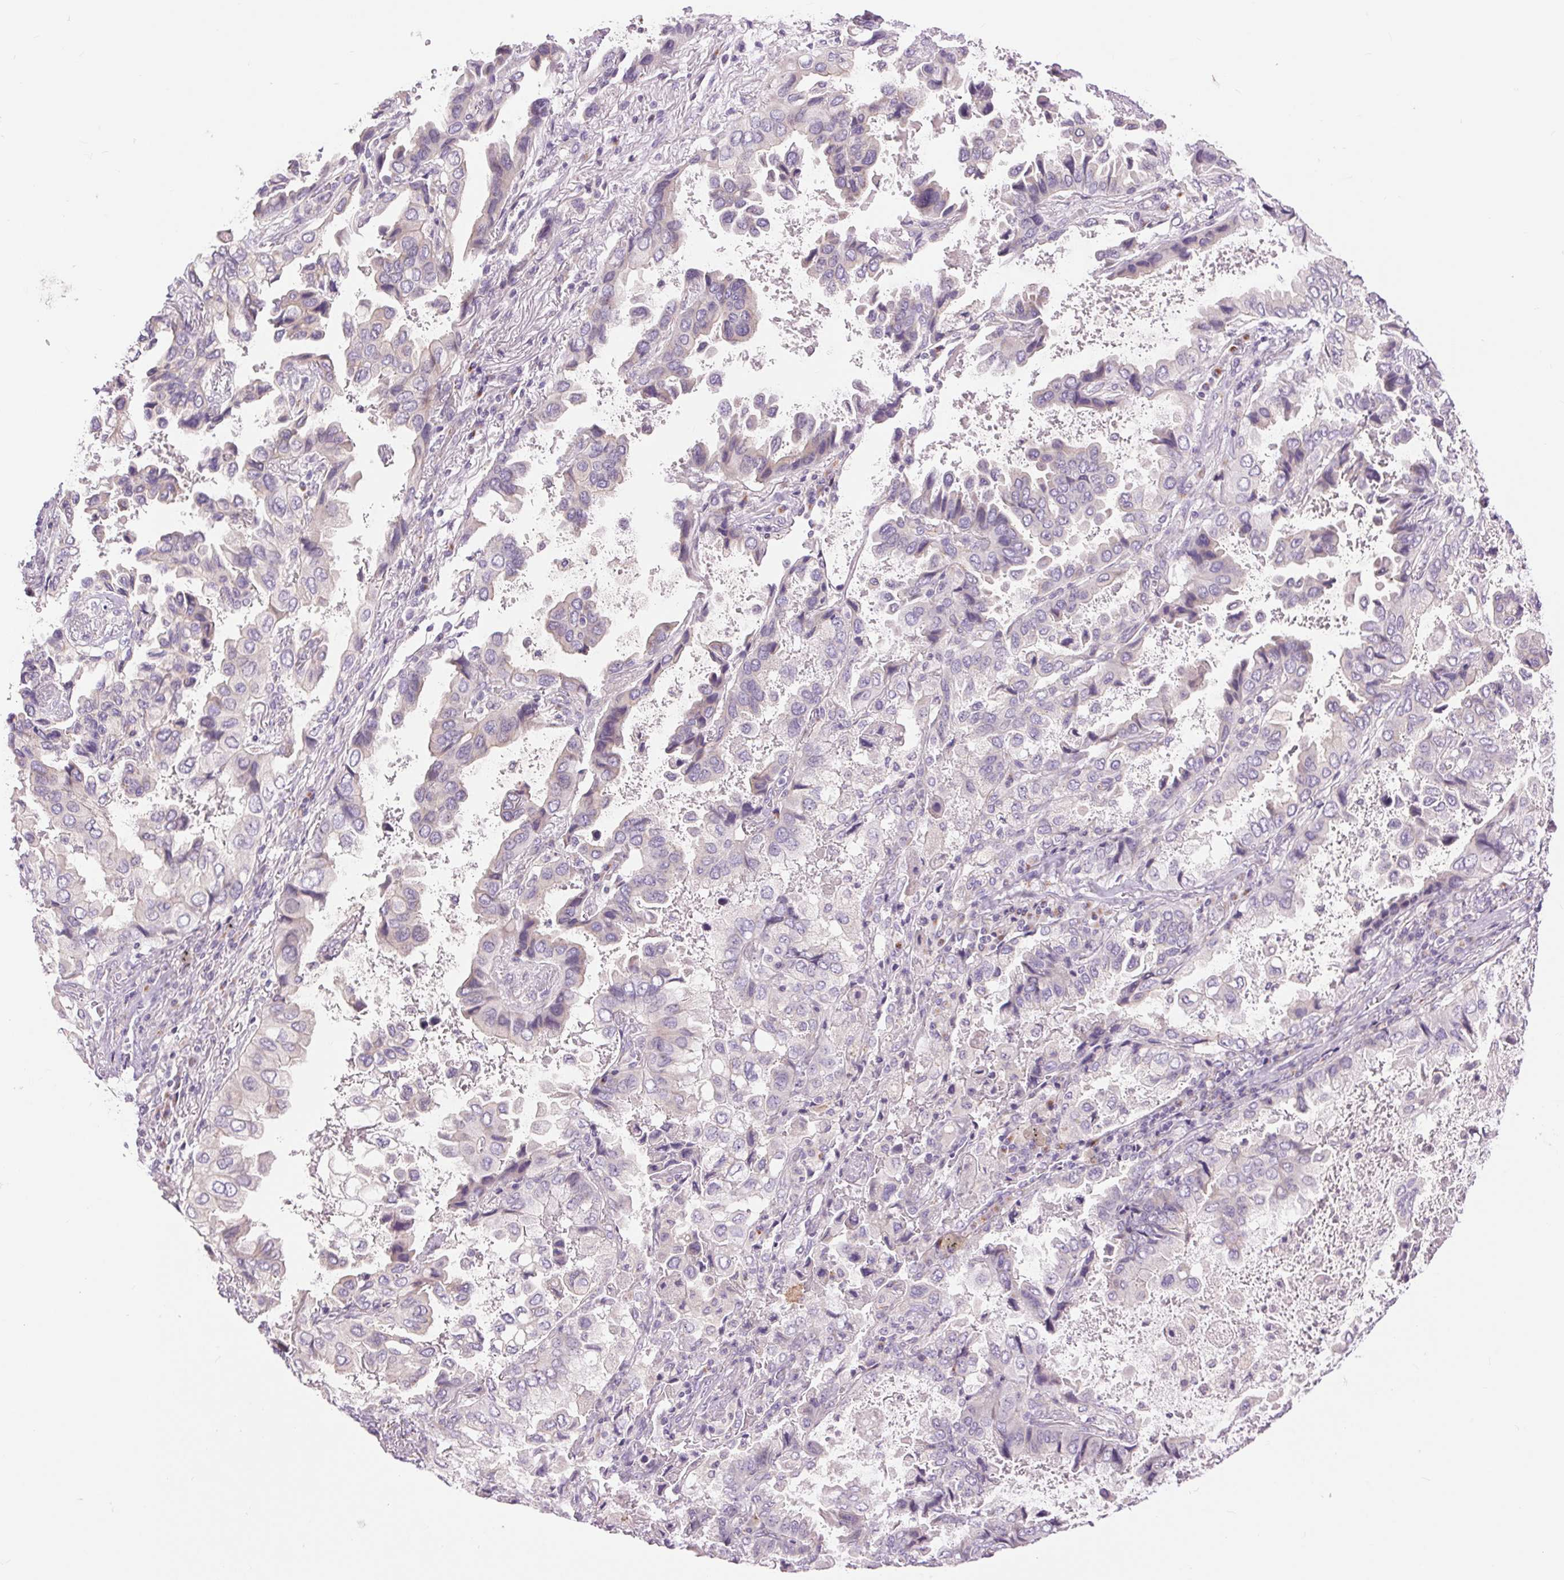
{"staining": {"intensity": "negative", "quantity": "none", "location": "none"}, "tissue": "lung cancer", "cell_type": "Tumor cells", "image_type": "cancer", "snomed": [{"axis": "morphology", "description": "Aneuploidy"}, {"axis": "morphology", "description": "Adenocarcinoma, NOS"}, {"axis": "morphology", "description": "Adenocarcinoma, metastatic, NOS"}, {"axis": "topography", "description": "Lymph node"}, {"axis": "topography", "description": "Lung"}], "caption": "Immunohistochemistry (IHC) histopathology image of human lung cancer stained for a protein (brown), which demonstrates no expression in tumor cells.", "gene": "CTNNA3", "patient": {"sex": "female", "age": 48}}